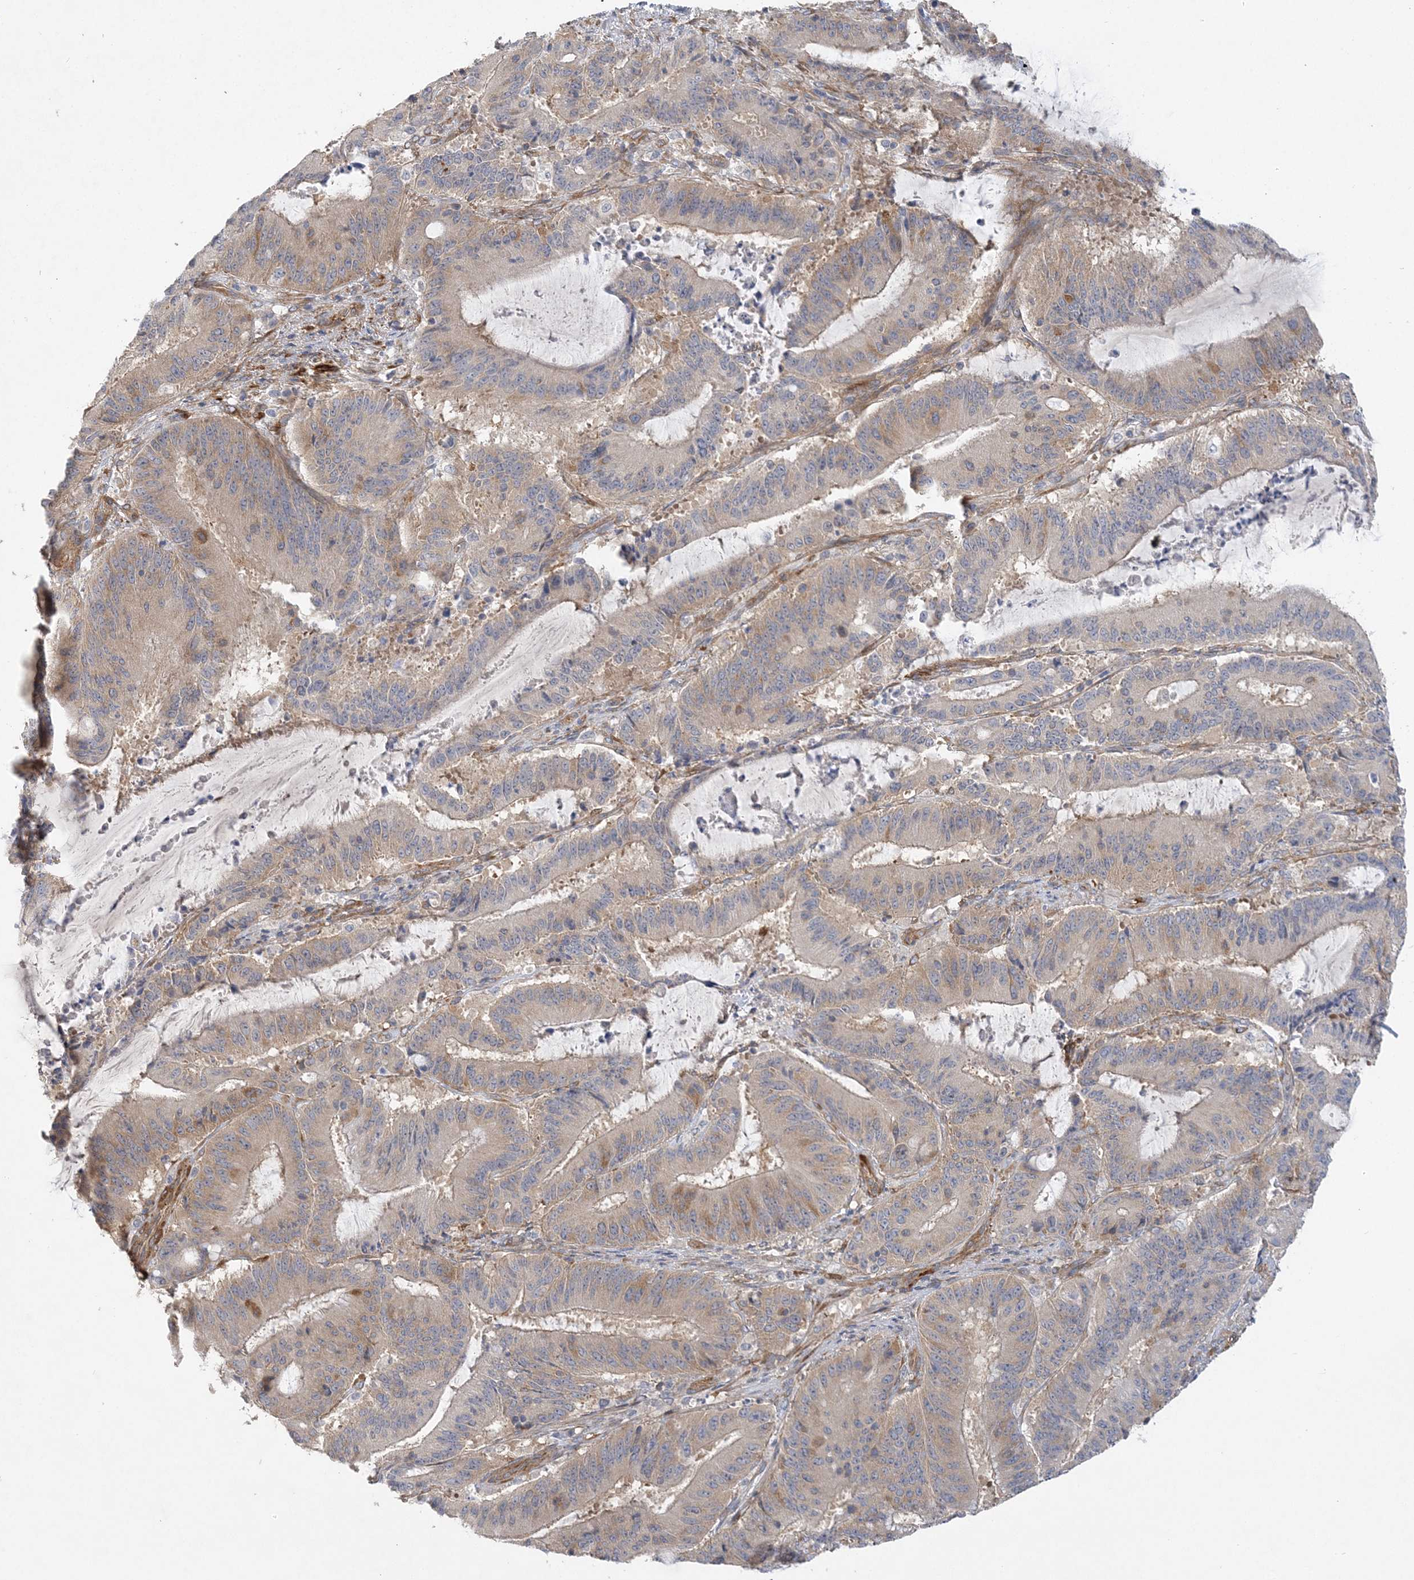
{"staining": {"intensity": "weak", "quantity": "25%-75%", "location": "cytoplasmic/membranous"}, "tissue": "liver cancer", "cell_type": "Tumor cells", "image_type": "cancer", "snomed": [{"axis": "morphology", "description": "Normal tissue, NOS"}, {"axis": "morphology", "description": "Cholangiocarcinoma"}, {"axis": "topography", "description": "Liver"}, {"axis": "topography", "description": "Peripheral nerve tissue"}], "caption": "Immunohistochemical staining of liver cancer reveals weak cytoplasmic/membranous protein positivity in about 25%-75% of tumor cells.", "gene": "MAP4K5", "patient": {"sex": "female", "age": 73}}